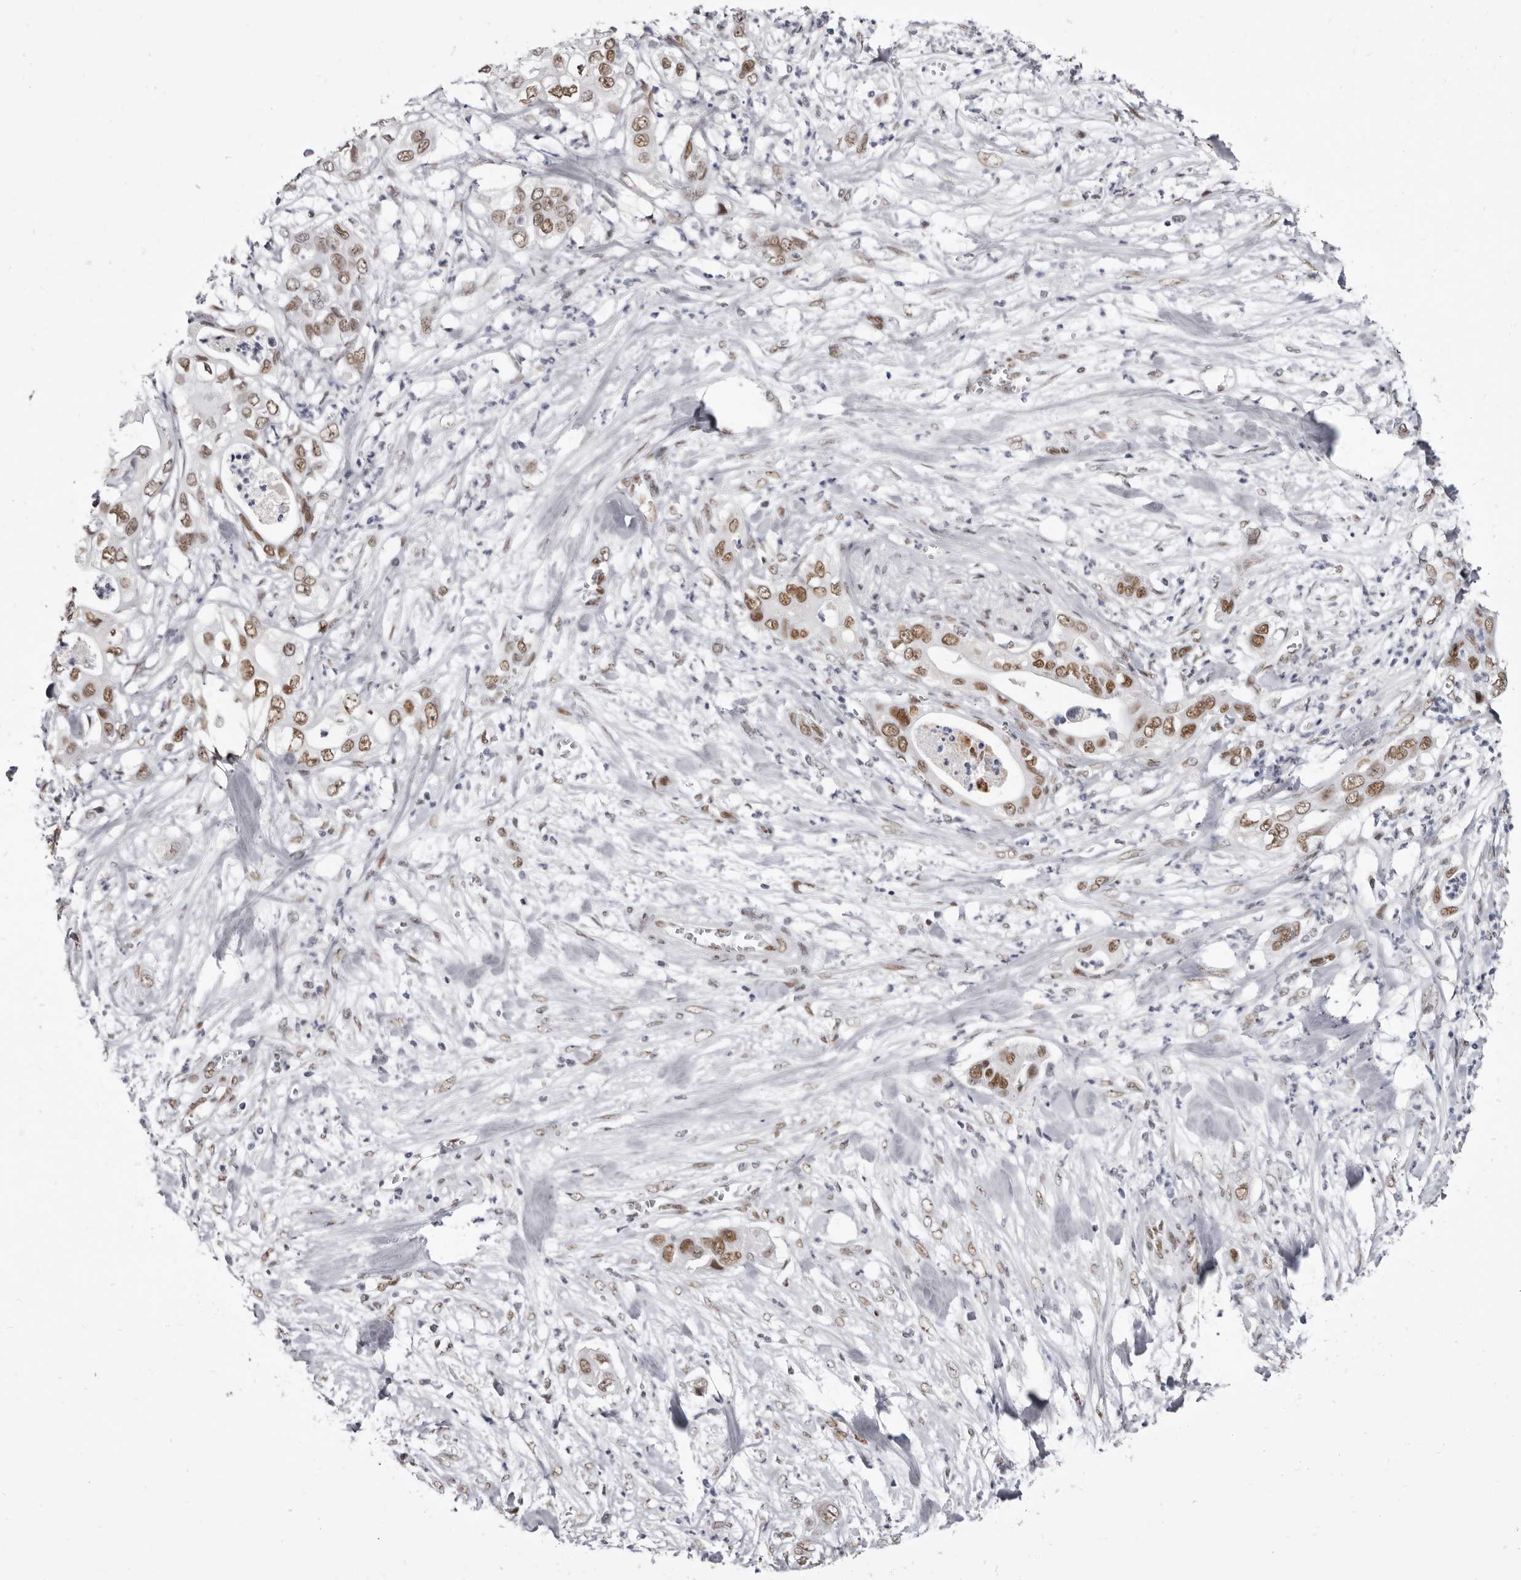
{"staining": {"intensity": "moderate", "quantity": ">75%", "location": "nuclear"}, "tissue": "pancreatic cancer", "cell_type": "Tumor cells", "image_type": "cancer", "snomed": [{"axis": "morphology", "description": "Adenocarcinoma, NOS"}, {"axis": "topography", "description": "Pancreas"}], "caption": "Pancreatic cancer stained for a protein (brown) shows moderate nuclear positive staining in approximately >75% of tumor cells.", "gene": "ZNF326", "patient": {"sex": "female", "age": 78}}